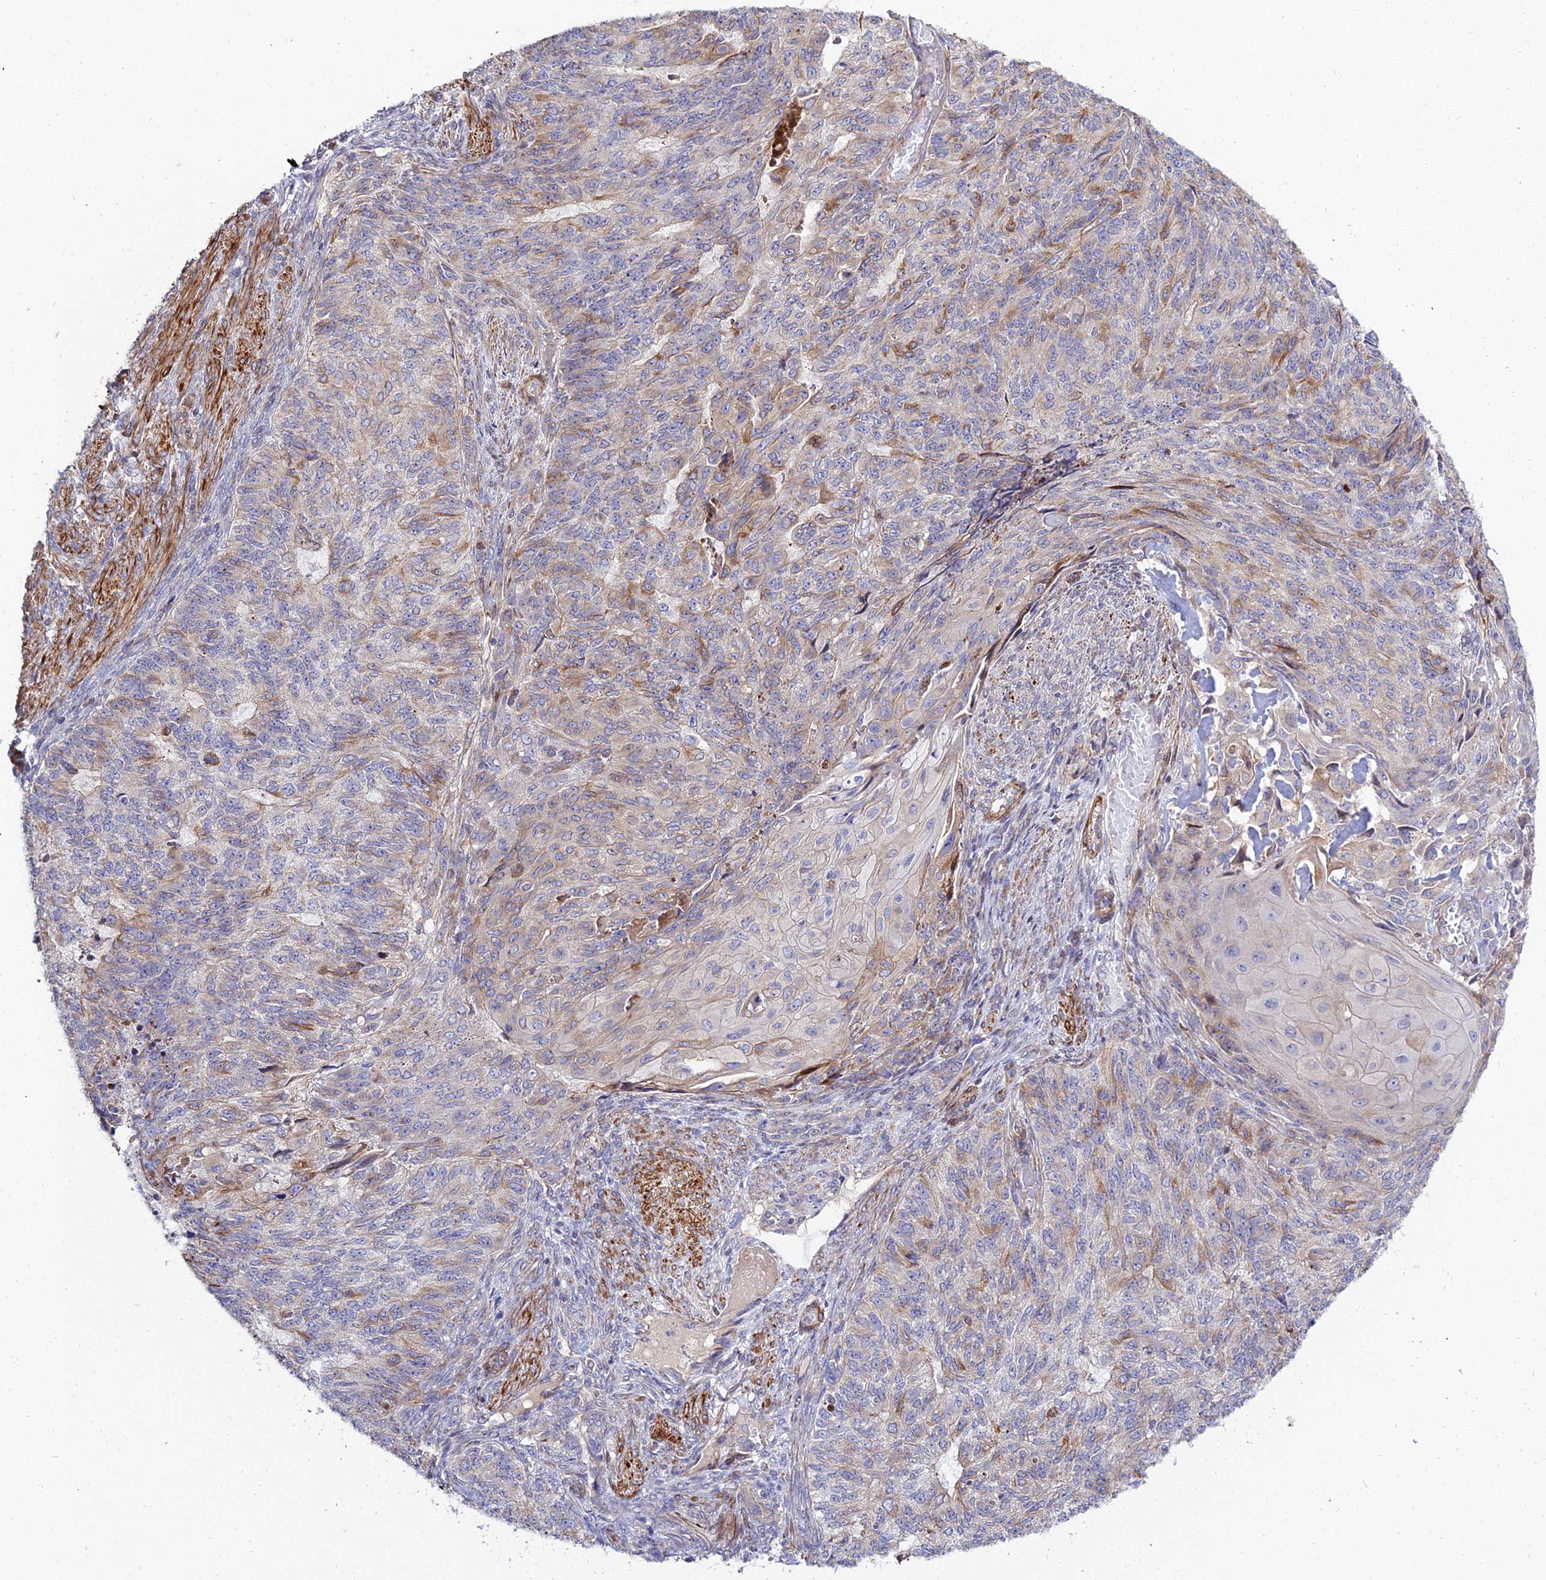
{"staining": {"intensity": "weak", "quantity": "<25%", "location": "cytoplasmic/membranous"}, "tissue": "endometrial cancer", "cell_type": "Tumor cells", "image_type": "cancer", "snomed": [{"axis": "morphology", "description": "Adenocarcinoma, NOS"}, {"axis": "topography", "description": "Endometrium"}], "caption": "Human endometrial cancer stained for a protein using immunohistochemistry demonstrates no staining in tumor cells.", "gene": "ARL6IP1", "patient": {"sex": "female", "age": 32}}